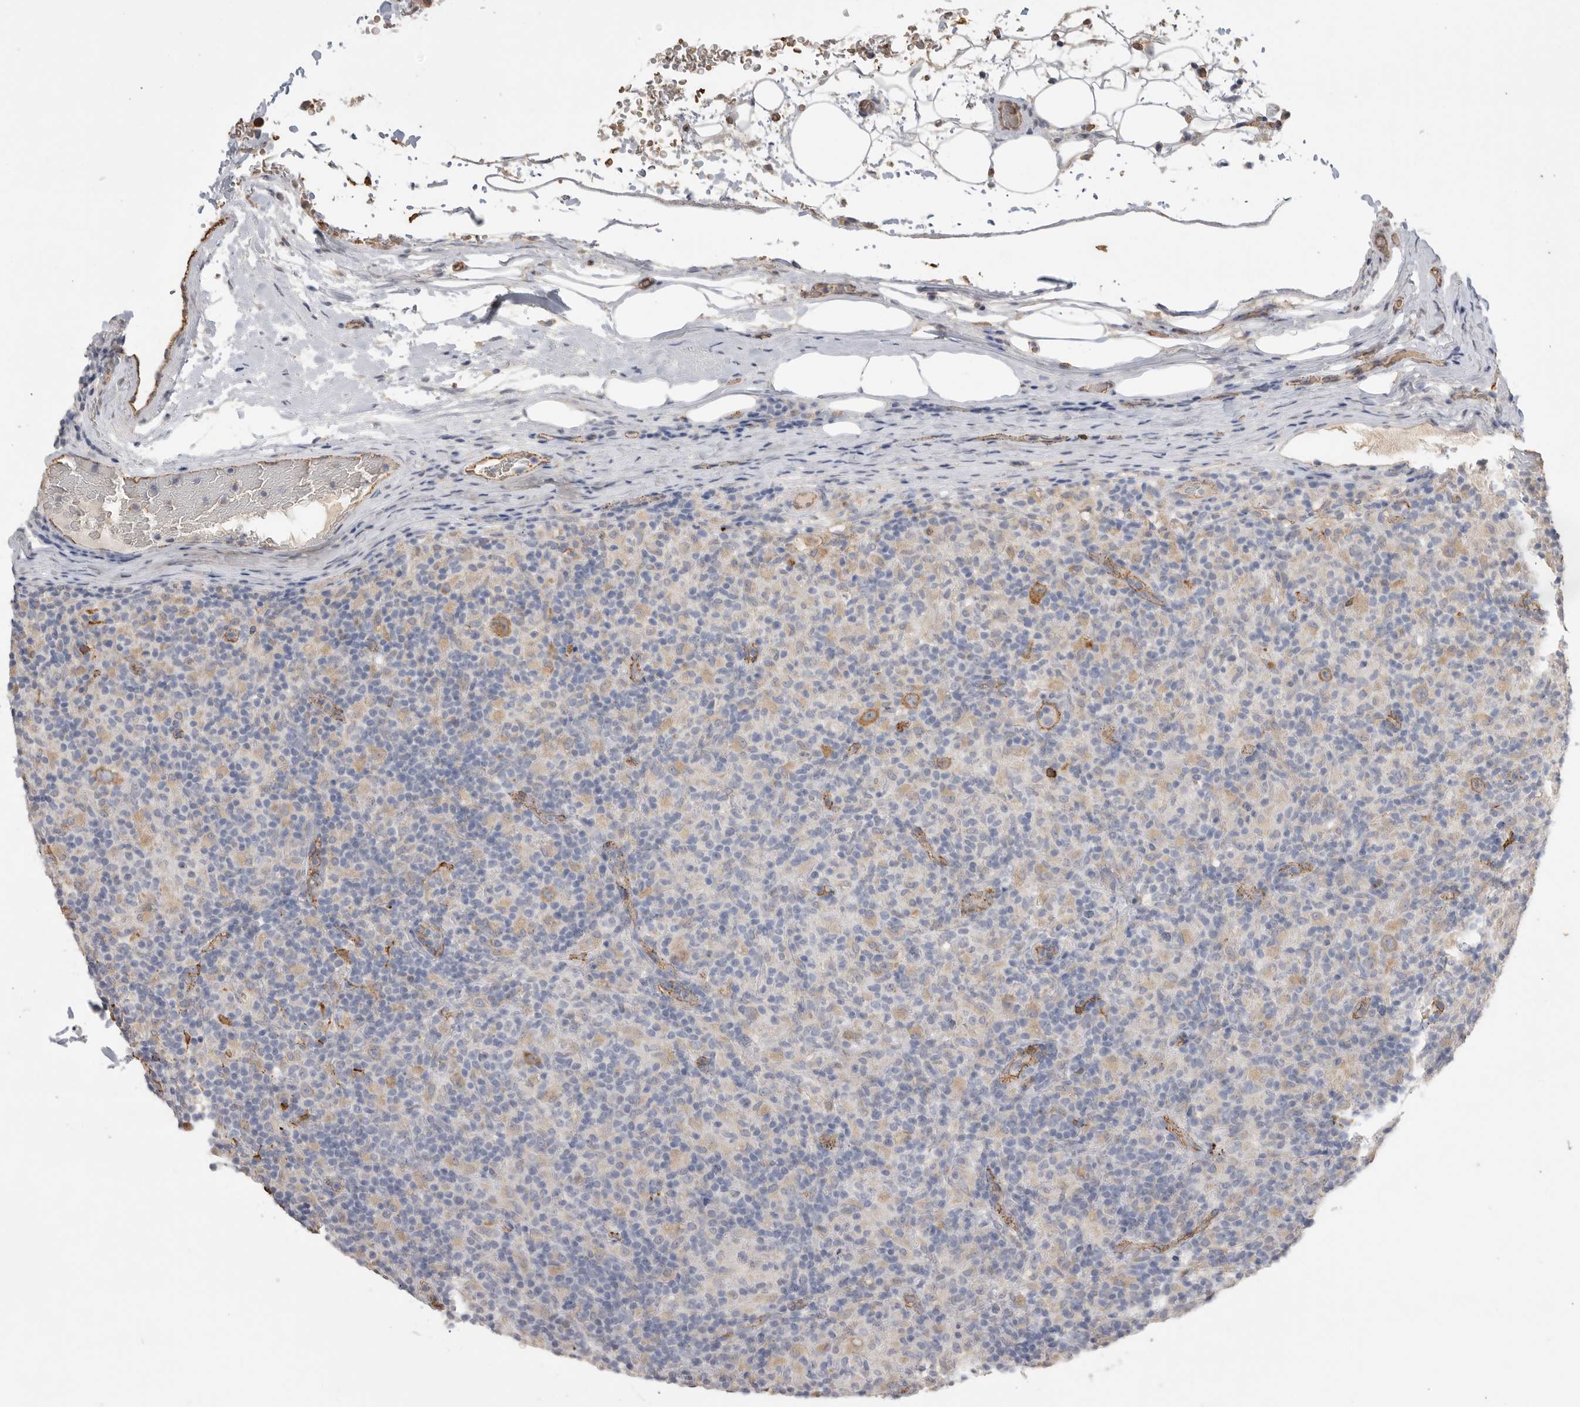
{"staining": {"intensity": "moderate", "quantity": ">75%", "location": "cytoplasmic/membranous"}, "tissue": "lymphoma", "cell_type": "Tumor cells", "image_type": "cancer", "snomed": [{"axis": "morphology", "description": "Hodgkin's disease, NOS"}, {"axis": "topography", "description": "Lymph node"}], "caption": "DAB immunohistochemical staining of human Hodgkin's disease exhibits moderate cytoplasmic/membranous protein positivity in approximately >75% of tumor cells. (DAB (3,3'-diaminobenzidine) IHC, brown staining for protein, blue staining for nuclei).", "gene": "IL27", "patient": {"sex": "male", "age": 70}}